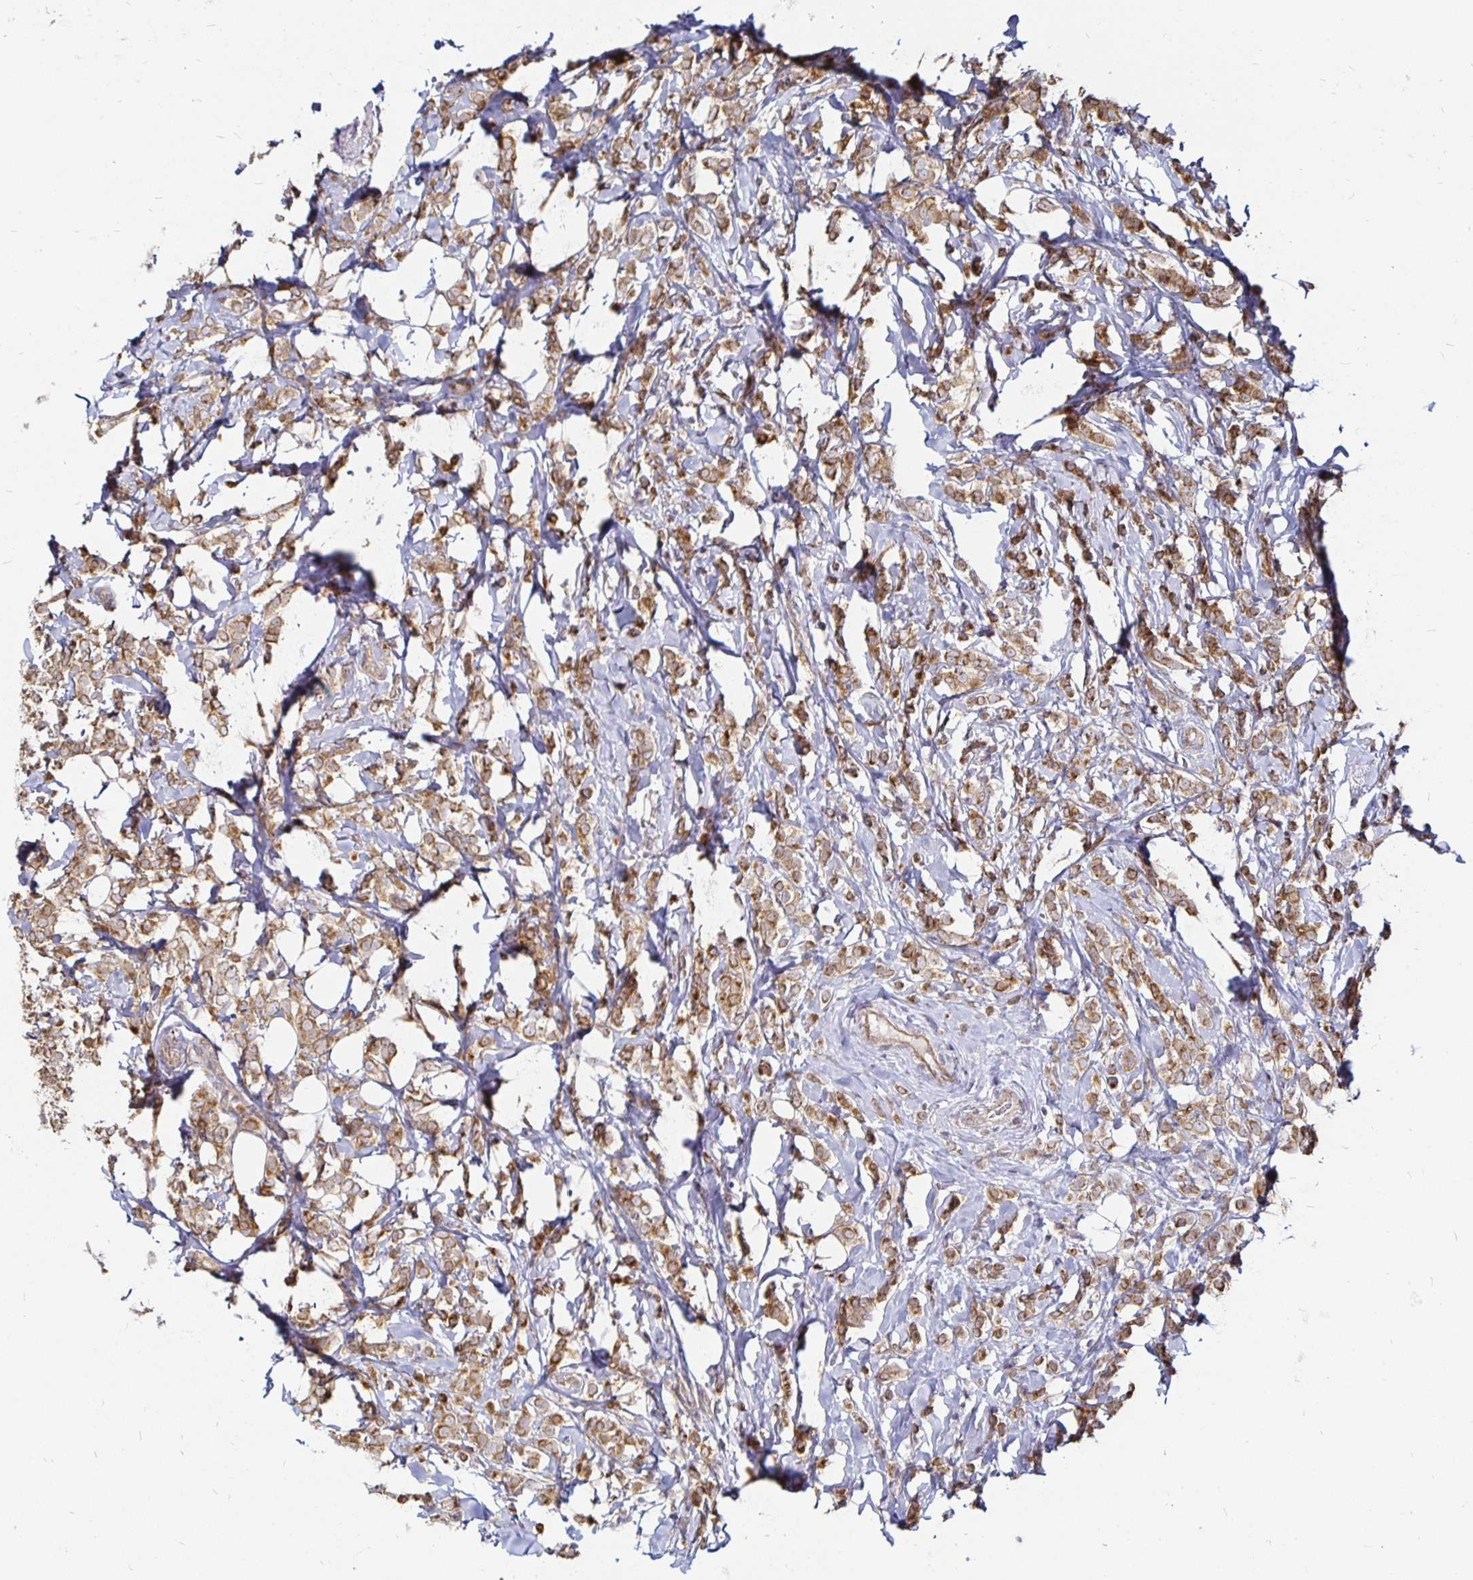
{"staining": {"intensity": "moderate", "quantity": ">75%", "location": "cytoplasmic/membranous"}, "tissue": "breast cancer", "cell_type": "Tumor cells", "image_type": "cancer", "snomed": [{"axis": "morphology", "description": "Lobular carcinoma"}, {"axis": "topography", "description": "Breast"}], "caption": "An IHC histopathology image of tumor tissue is shown. Protein staining in brown labels moderate cytoplasmic/membranous positivity in breast lobular carcinoma within tumor cells. (brown staining indicates protein expression, while blue staining denotes nuclei).", "gene": "CYP27A1", "patient": {"sex": "female", "age": 49}}